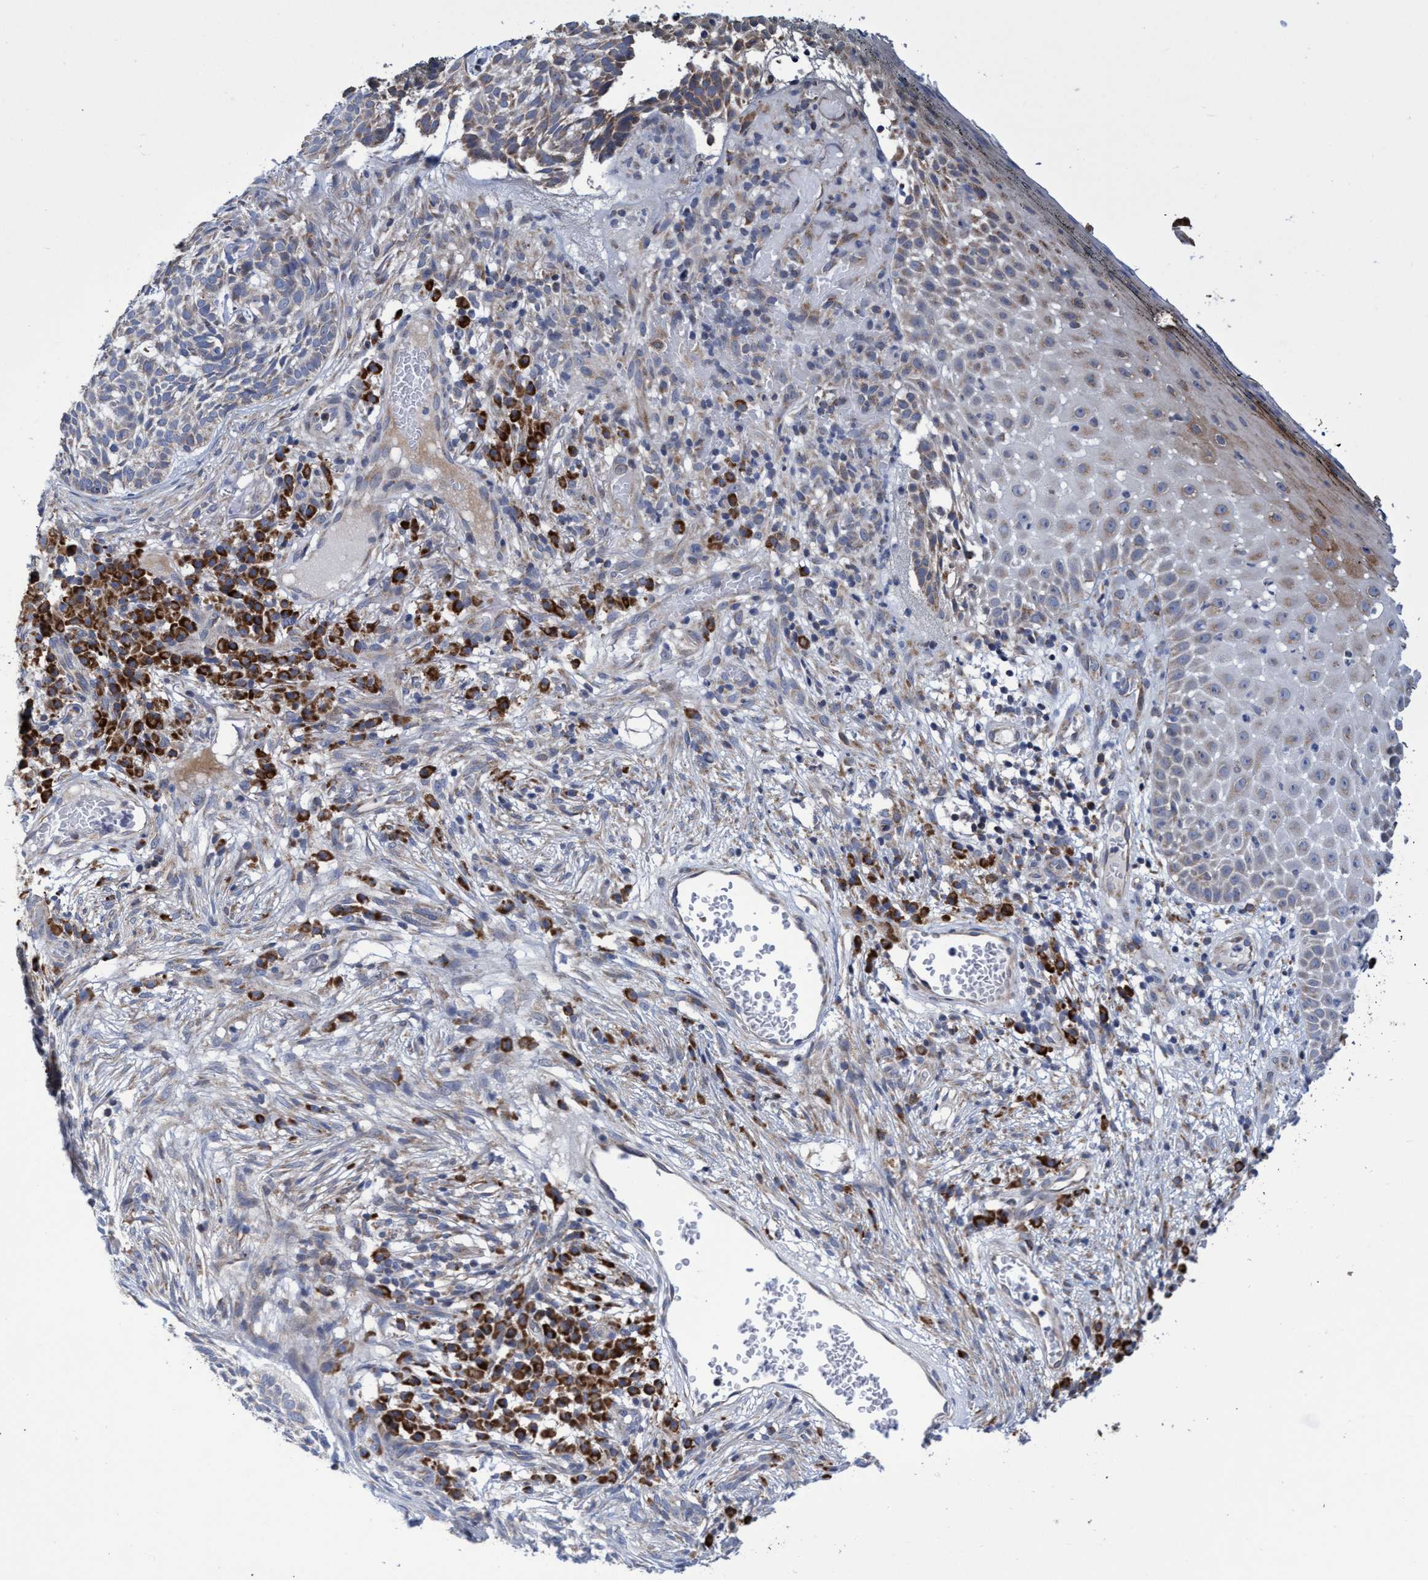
{"staining": {"intensity": "weak", "quantity": "<25%", "location": "cytoplasmic/membranous"}, "tissue": "skin cancer", "cell_type": "Tumor cells", "image_type": "cancer", "snomed": [{"axis": "morphology", "description": "Basal cell carcinoma"}, {"axis": "topography", "description": "Skin"}], "caption": "An immunohistochemistry (IHC) micrograph of skin cancer is shown. There is no staining in tumor cells of skin cancer.", "gene": "NAT16", "patient": {"sex": "female", "age": 64}}